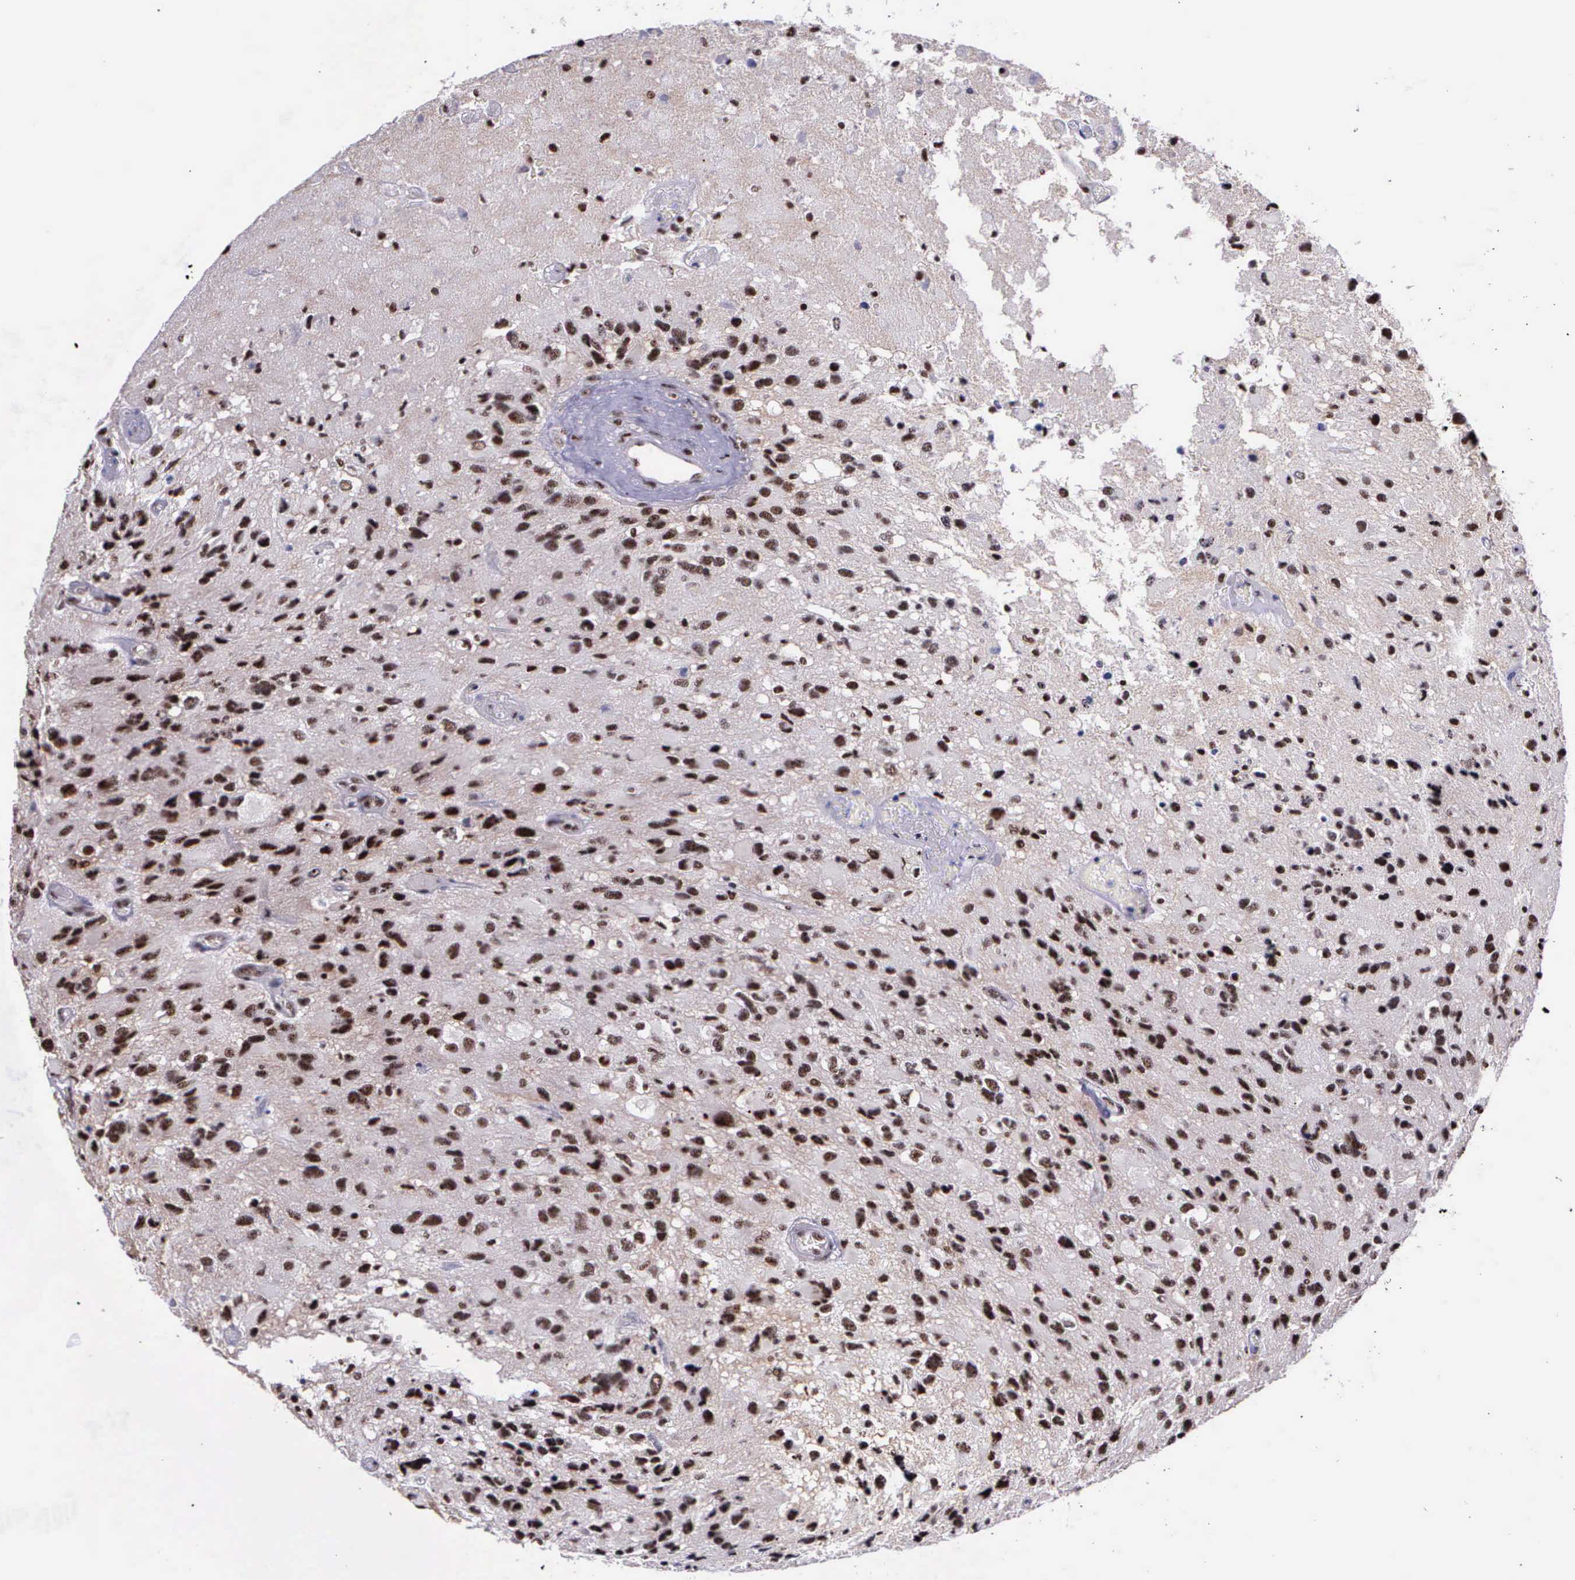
{"staining": {"intensity": "moderate", "quantity": ">75%", "location": "nuclear"}, "tissue": "glioma", "cell_type": "Tumor cells", "image_type": "cancer", "snomed": [{"axis": "morphology", "description": "Glioma, malignant, High grade"}, {"axis": "topography", "description": "Brain"}], "caption": "A histopathology image showing moderate nuclear positivity in approximately >75% of tumor cells in malignant high-grade glioma, as visualized by brown immunohistochemical staining.", "gene": "FAM47A", "patient": {"sex": "male", "age": 69}}